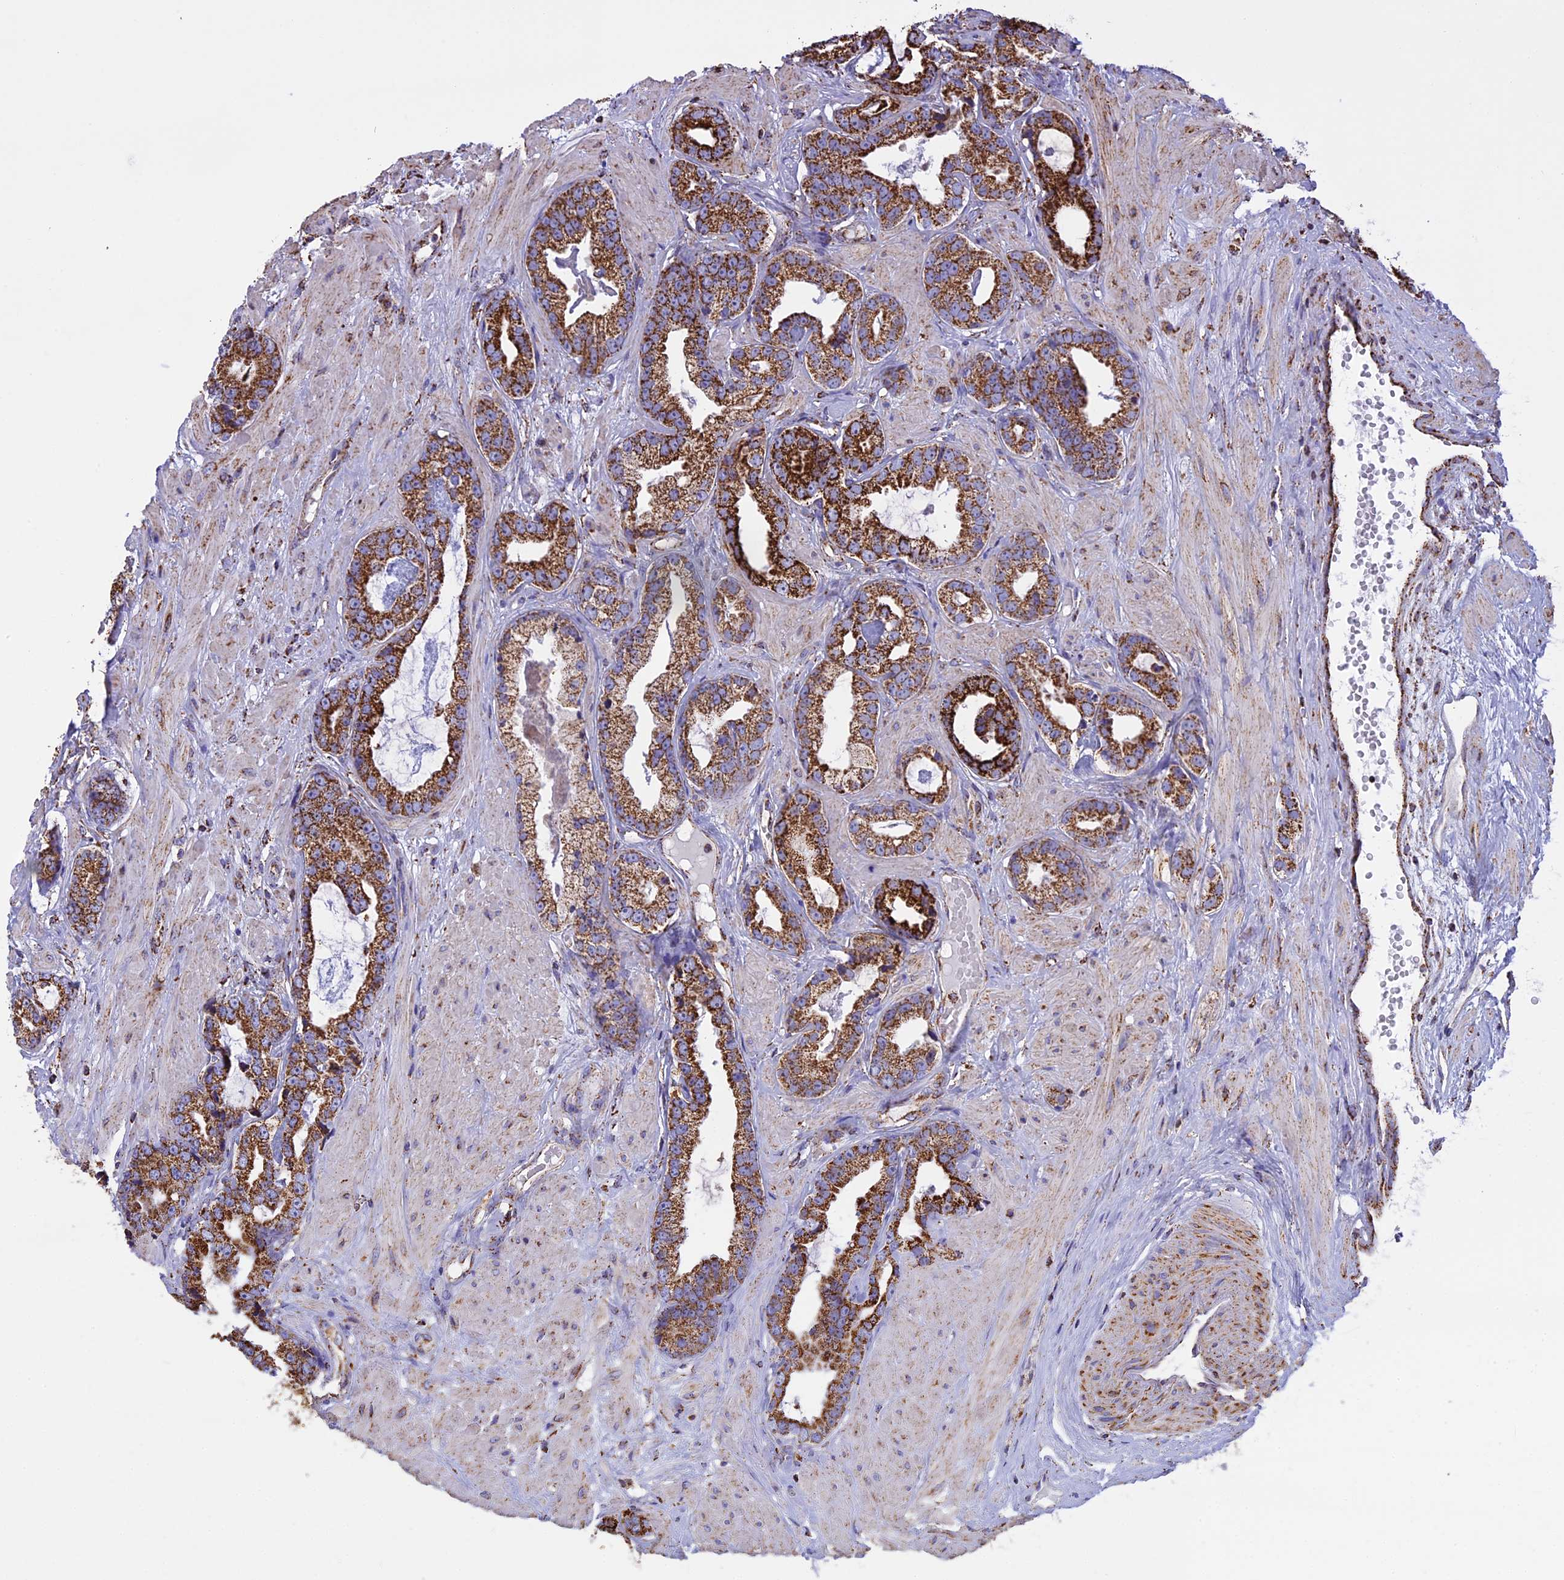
{"staining": {"intensity": "strong", "quantity": ">75%", "location": "cytoplasmic/membranous"}, "tissue": "prostate cancer", "cell_type": "Tumor cells", "image_type": "cancer", "snomed": [{"axis": "morphology", "description": "Adenocarcinoma, Low grade"}, {"axis": "topography", "description": "Prostate"}], "caption": "A high-resolution image shows IHC staining of prostate low-grade adenocarcinoma, which exhibits strong cytoplasmic/membranous positivity in about >75% of tumor cells.", "gene": "KCNG1", "patient": {"sex": "male", "age": 64}}